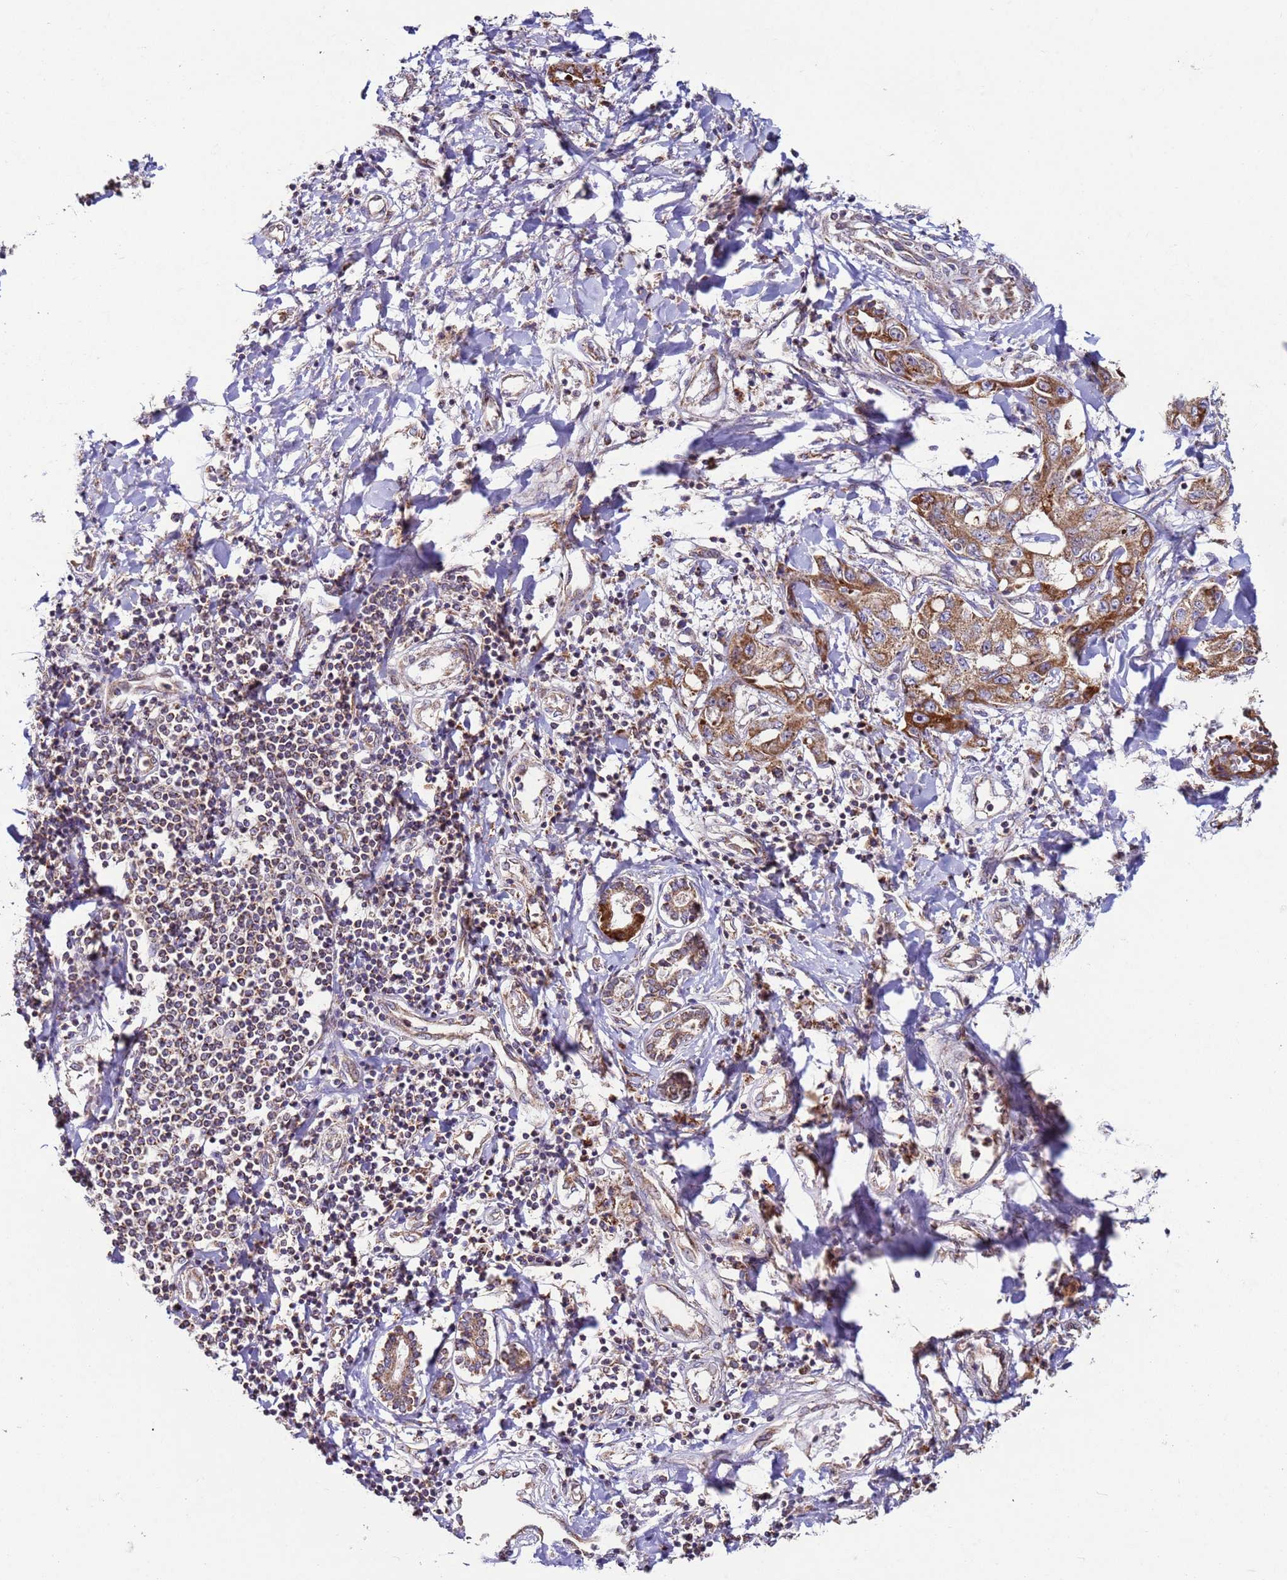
{"staining": {"intensity": "moderate", "quantity": ">75%", "location": "cytoplasmic/membranous"}, "tissue": "liver cancer", "cell_type": "Tumor cells", "image_type": "cancer", "snomed": [{"axis": "morphology", "description": "Cholangiocarcinoma"}, {"axis": "topography", "description": "Liver"}], "caption": "Moderate cytoplasmic/membranous staining for a protein is present in about >75% of tumor cells of liver cancer (cholangiocarcinoma) using immunohistochemistry (IHC).", "gene": "FBXO33", "patient": {"sex": "male", "age": 59}}